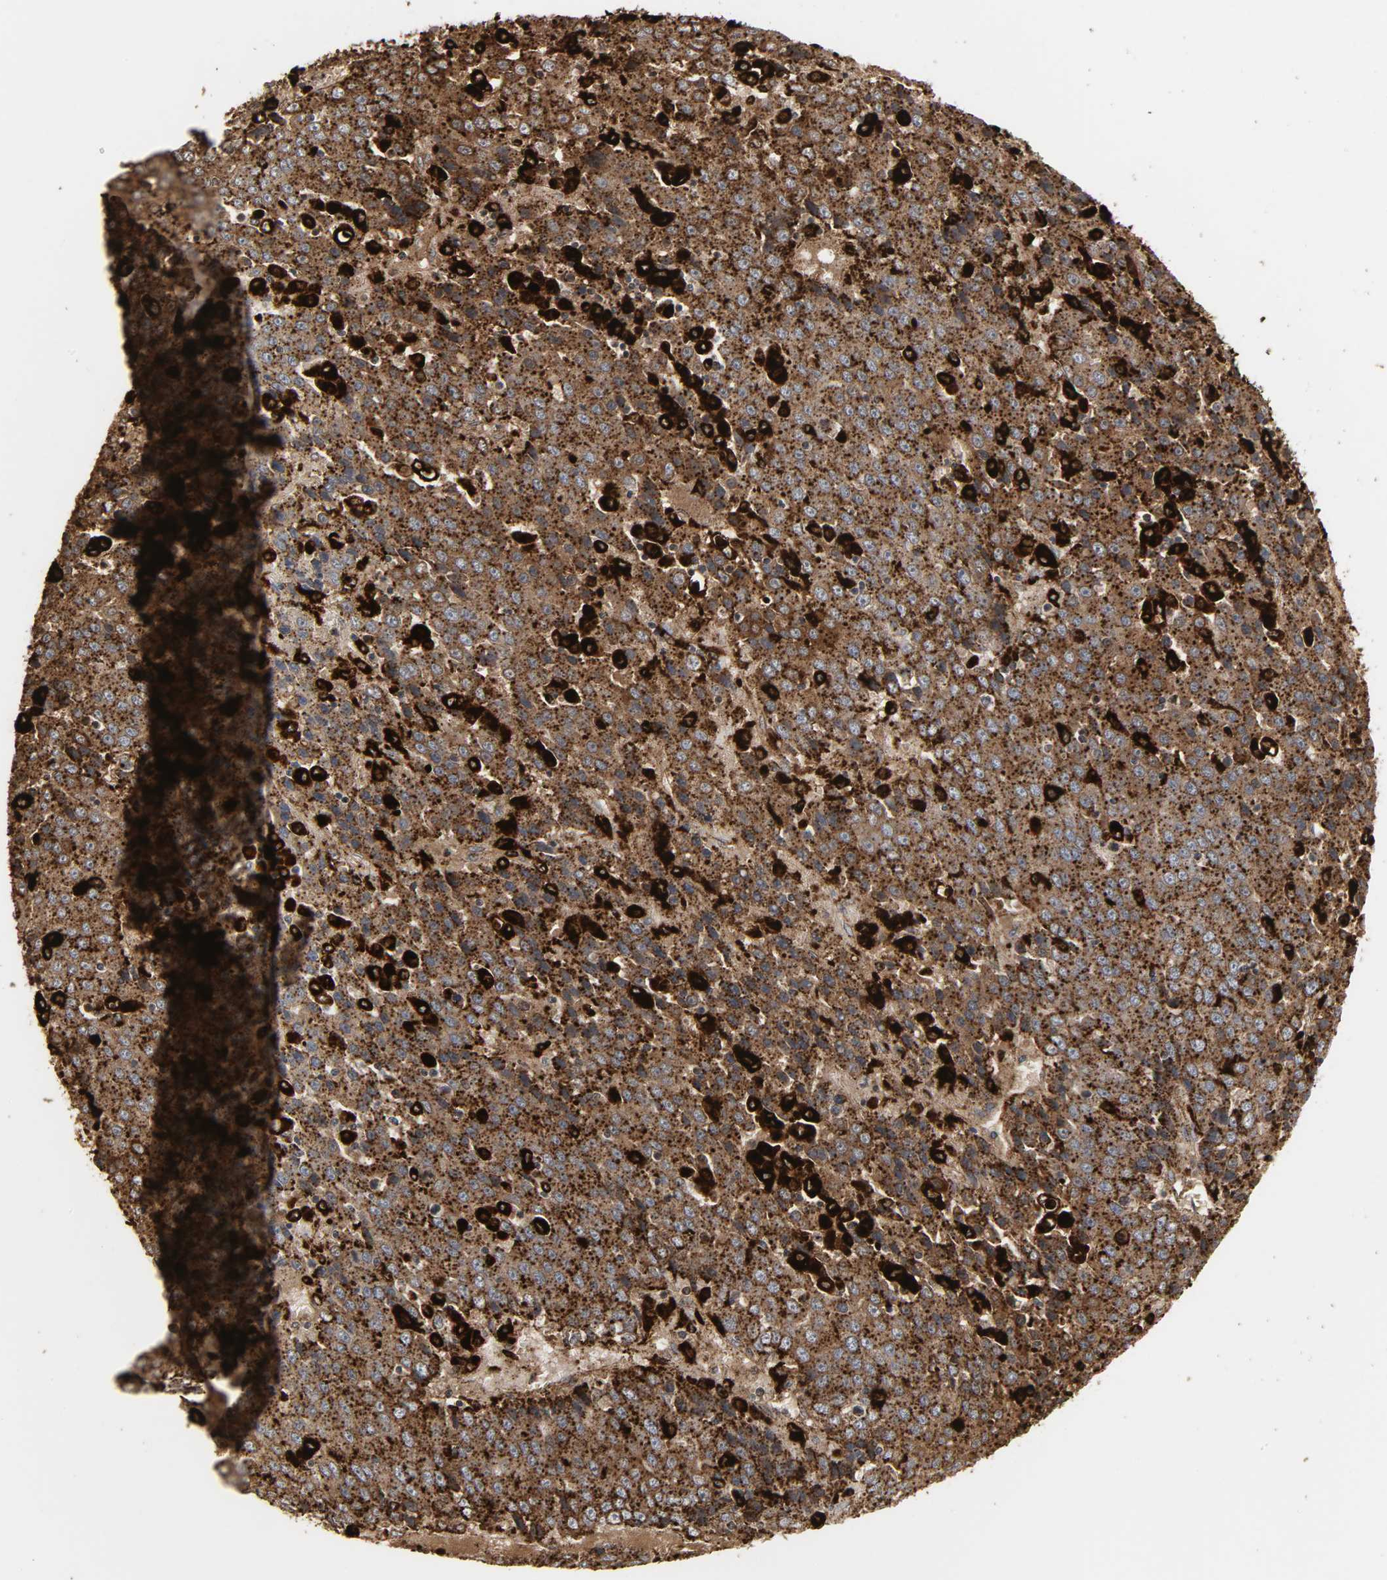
{"staining": {"intensity": "strong", "quantity": ">75%", "location": "cytoplasmic/membranous"}, "tissue": "liver cancer", "cell_type": "Tumor cells", "image_type": "cancer", "snomed": [{"axis": "morphology", "description": "Carcinoma, Hepatocellular, NOS"}, {"axis": "topography", "description": "Liver"}], "caption": "The photomicrograph displays immunohistochemical staining of hepatocellular carcinoma (liver). There is strong cytoplasmic/membranous positivity is seen in approximately >75% of tumor cells.", "gene": "PSAP", "patient": {"sex": "female", "age": 53}}